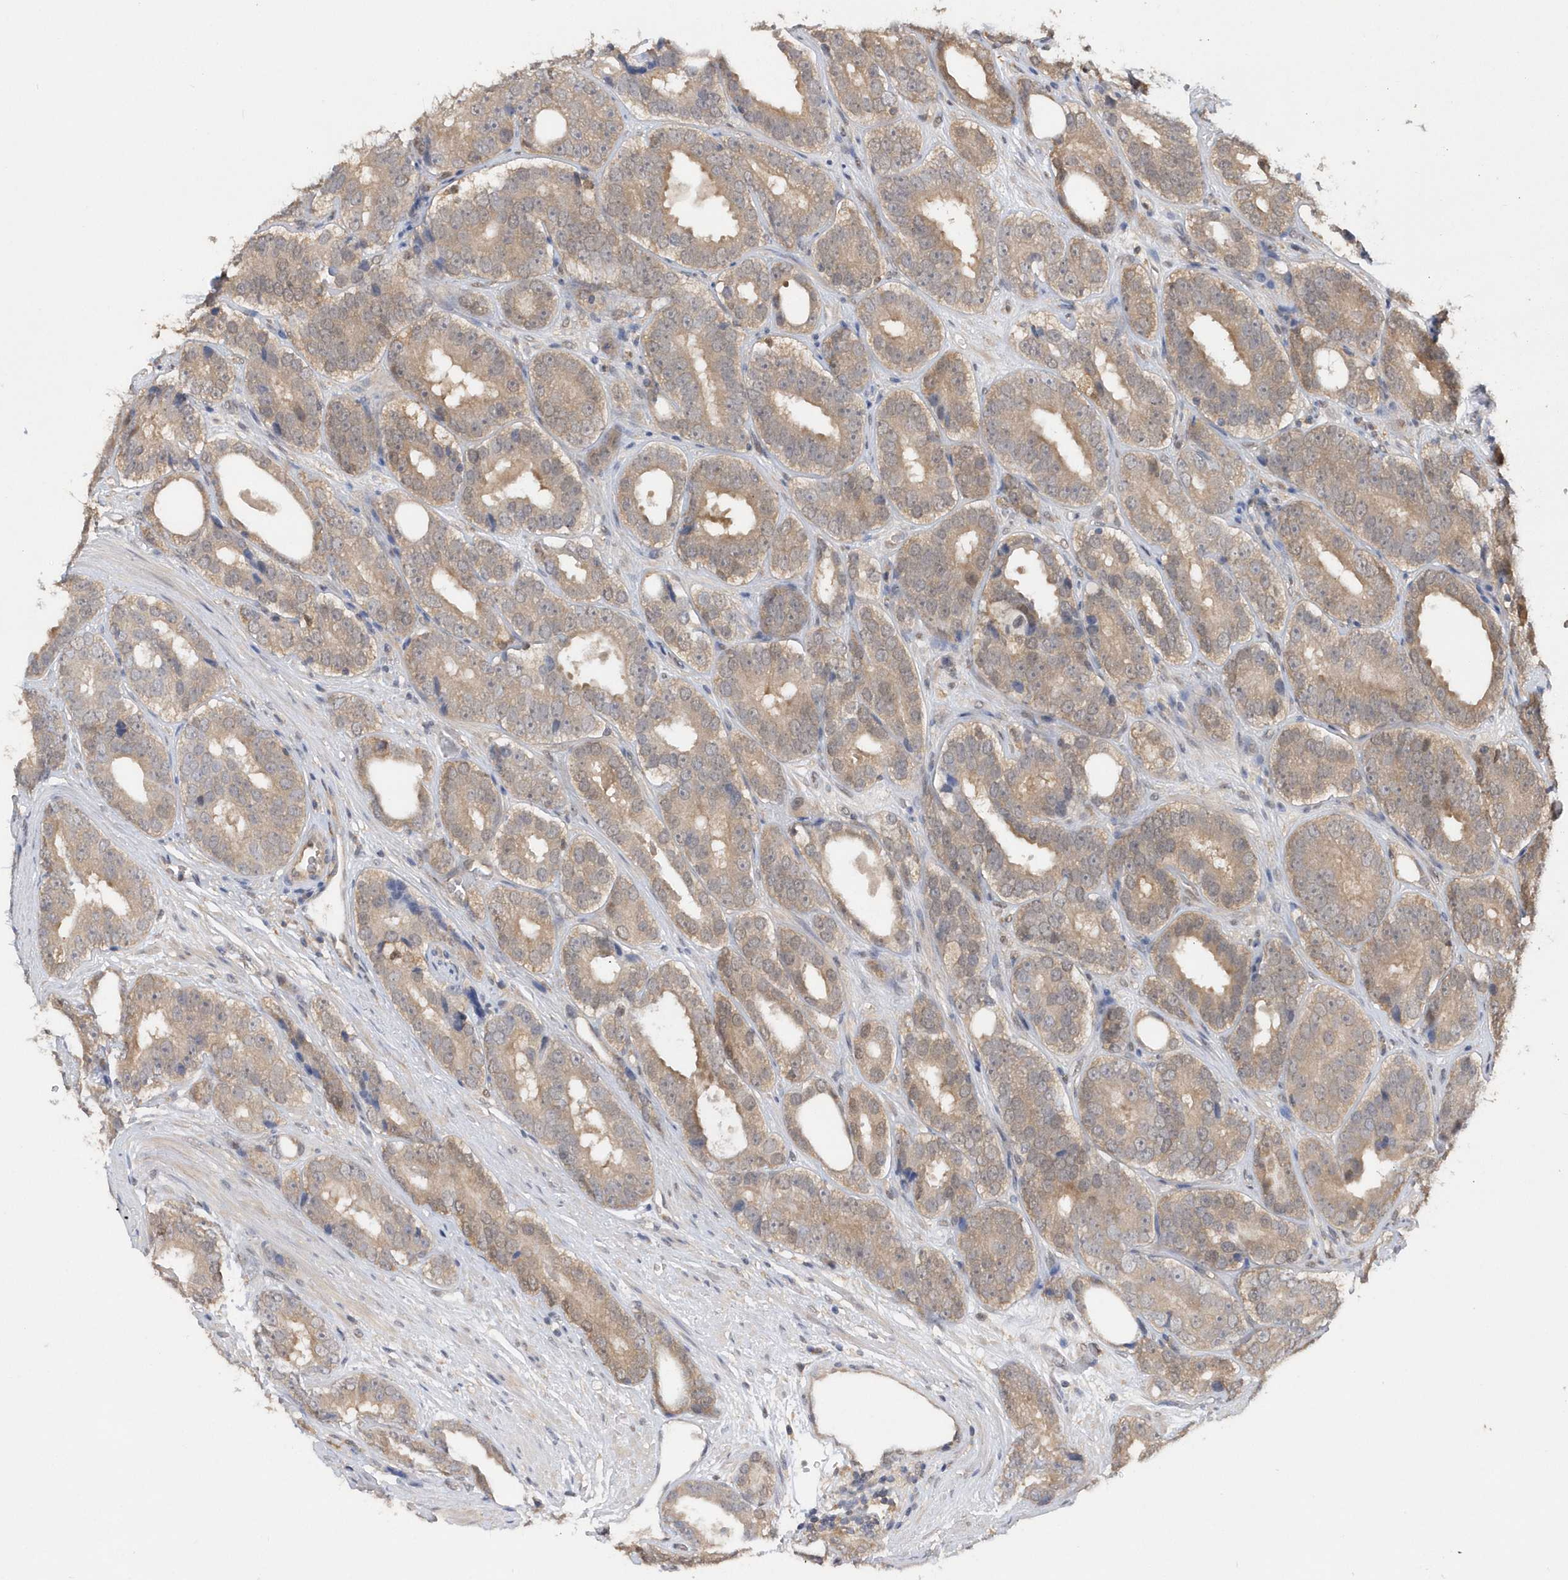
{"staining": {"intensity": "weak", "quantity": "25%-75%", "location": "cytoplasmic/membranous"}, "tissue": "prostate cancer", "cell_type": "Tumor cells", "image_type": "cancer", "snomed": [{"axis": "morphology", "description": "Adenocarcinoma, High grade"}, {"axis": "topography", "description": "Prostate"}], "caption": "Protein staining by IHC exhibits weak cytoplasmic/membranous positivity in about 25%-75% of tumor cells in adenocarcinoma (high-grade) (prostate).", "gene": "RPE", "patient": {"sex": "male", "age": 56}}